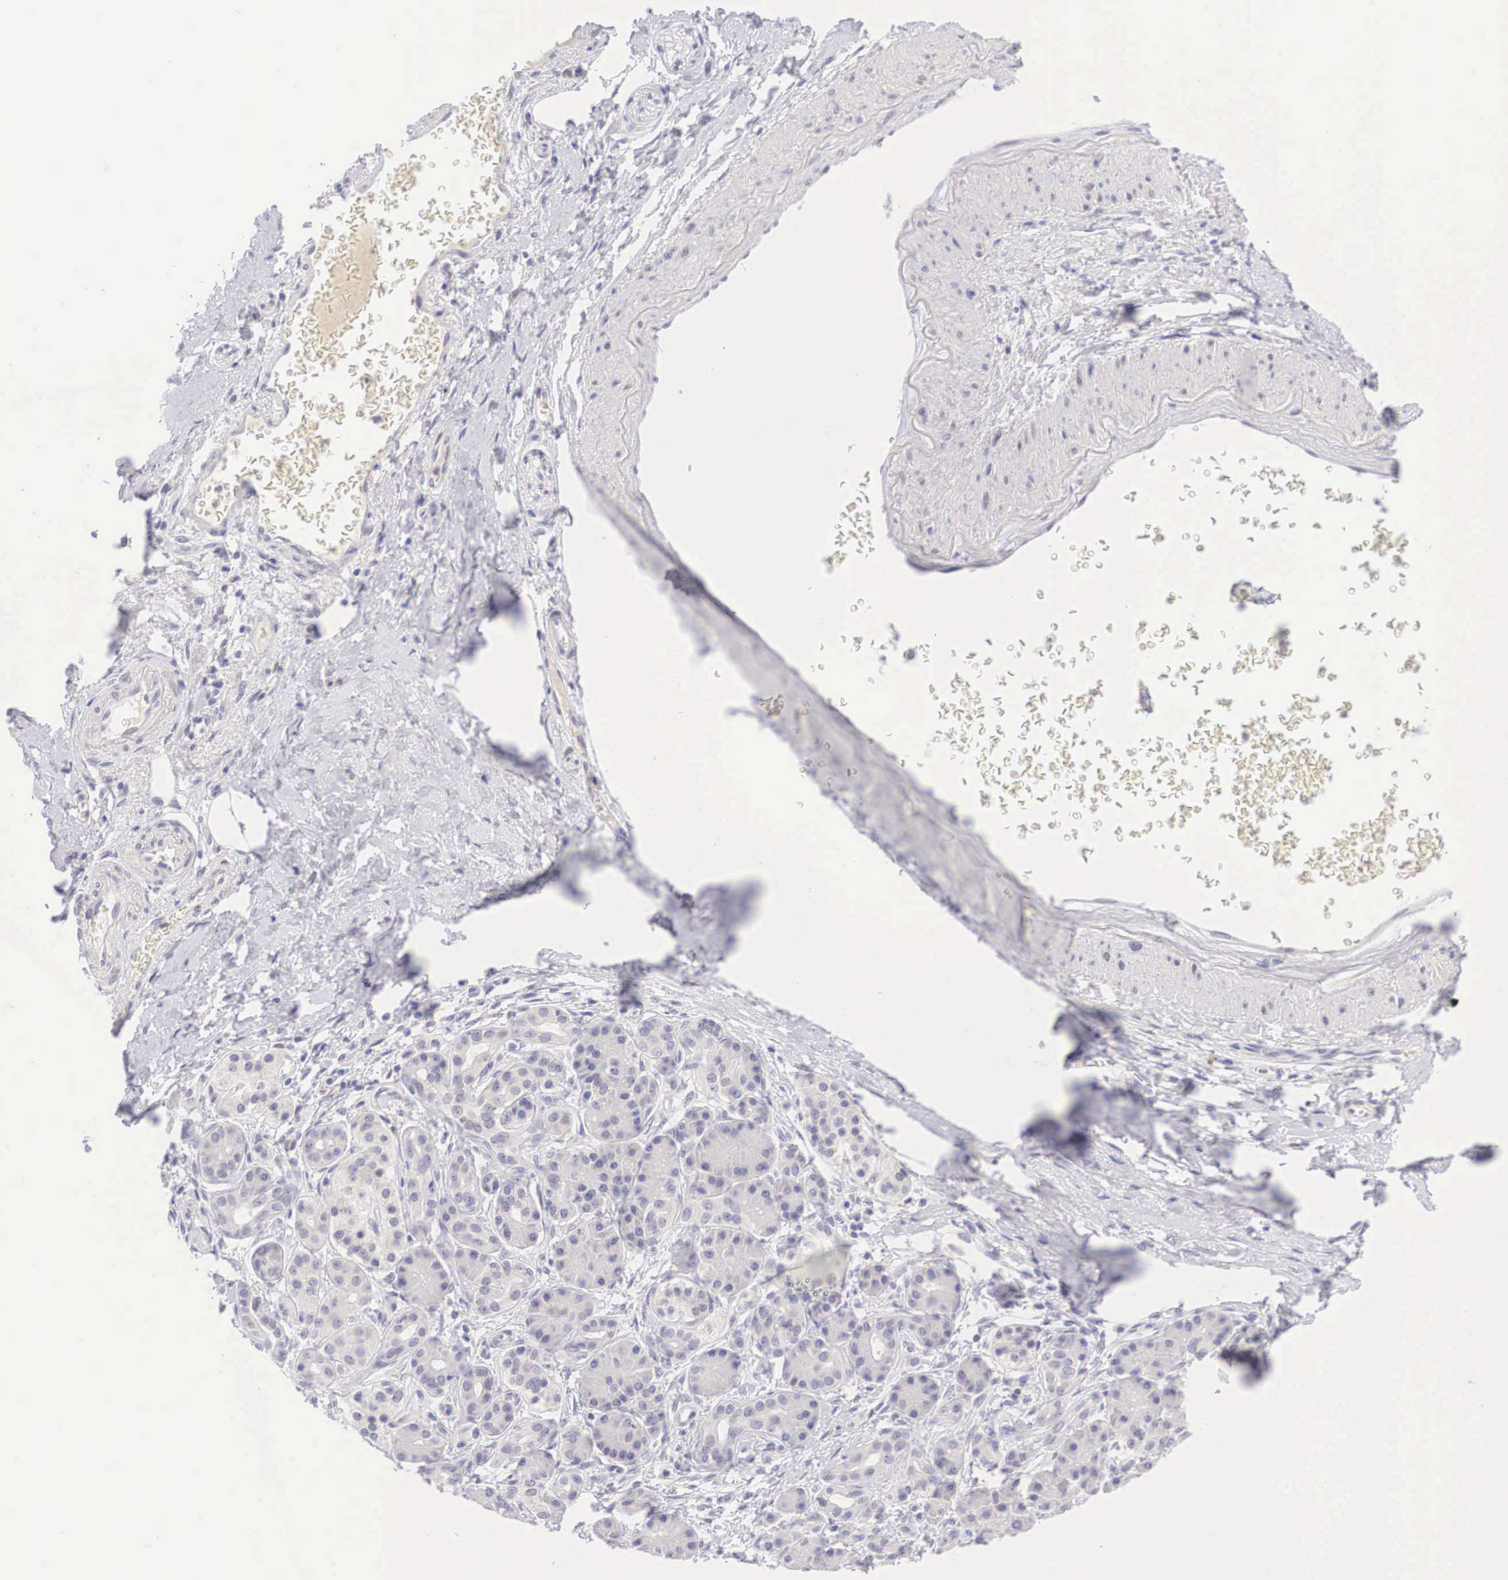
{"staining": {"intensity": "negative", "quantity": "none", "location": "none"}, "tissue": "pancreatic cancer", "cell_type": "Tumor cells", "image_type": "cancer", "snomed": [{"axis": "morphology", "description": "Adenocarcinoma, NOS"}, {"axis": "topography", "description": "Pancreas"}], "caption": "Protein analysis of pancreatic cancer (adenocarcinoma) displays no significant positivity in tumor cells.", "gene": "BCL6", "patient": {"sex": "female", "age": 66}}